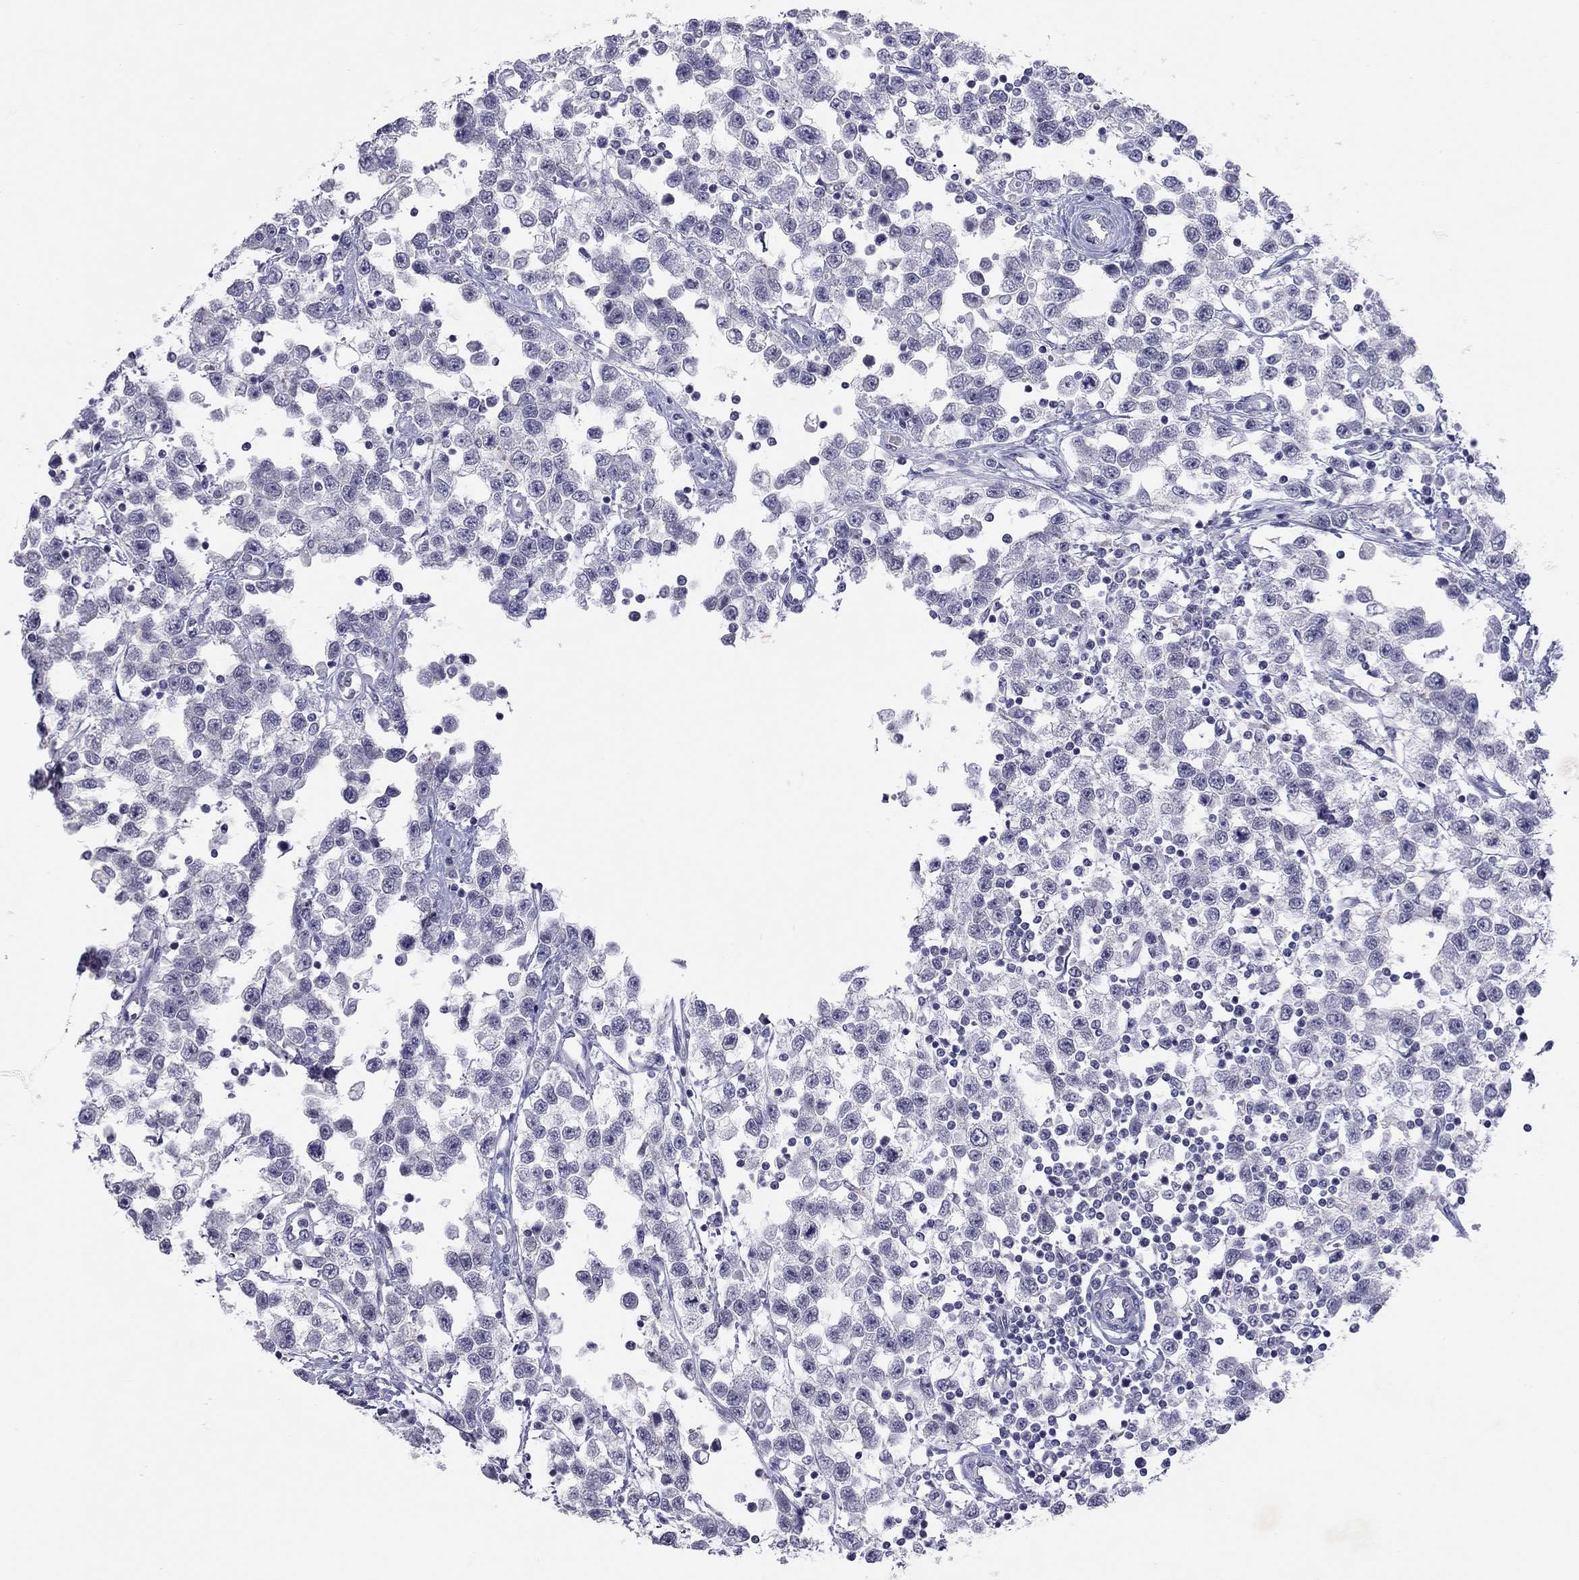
{"staining": {"intensity": "negative", "quantity": "none", "location": "none"}, "tissue": "testis cancer", "cell_type": "Tumor cells", "image_type": "cancer", "snomed": [{"axis": "morphology", "description": "Seminoma, NOS"}, {"axis": "topography", "description": "Testis"}], "caption": "Testis cancer was stained to show a protein in brown. There is no significant expression in tumor cells.", "gene": "JHY", "patient": {"sex": "male", "age": 34}}